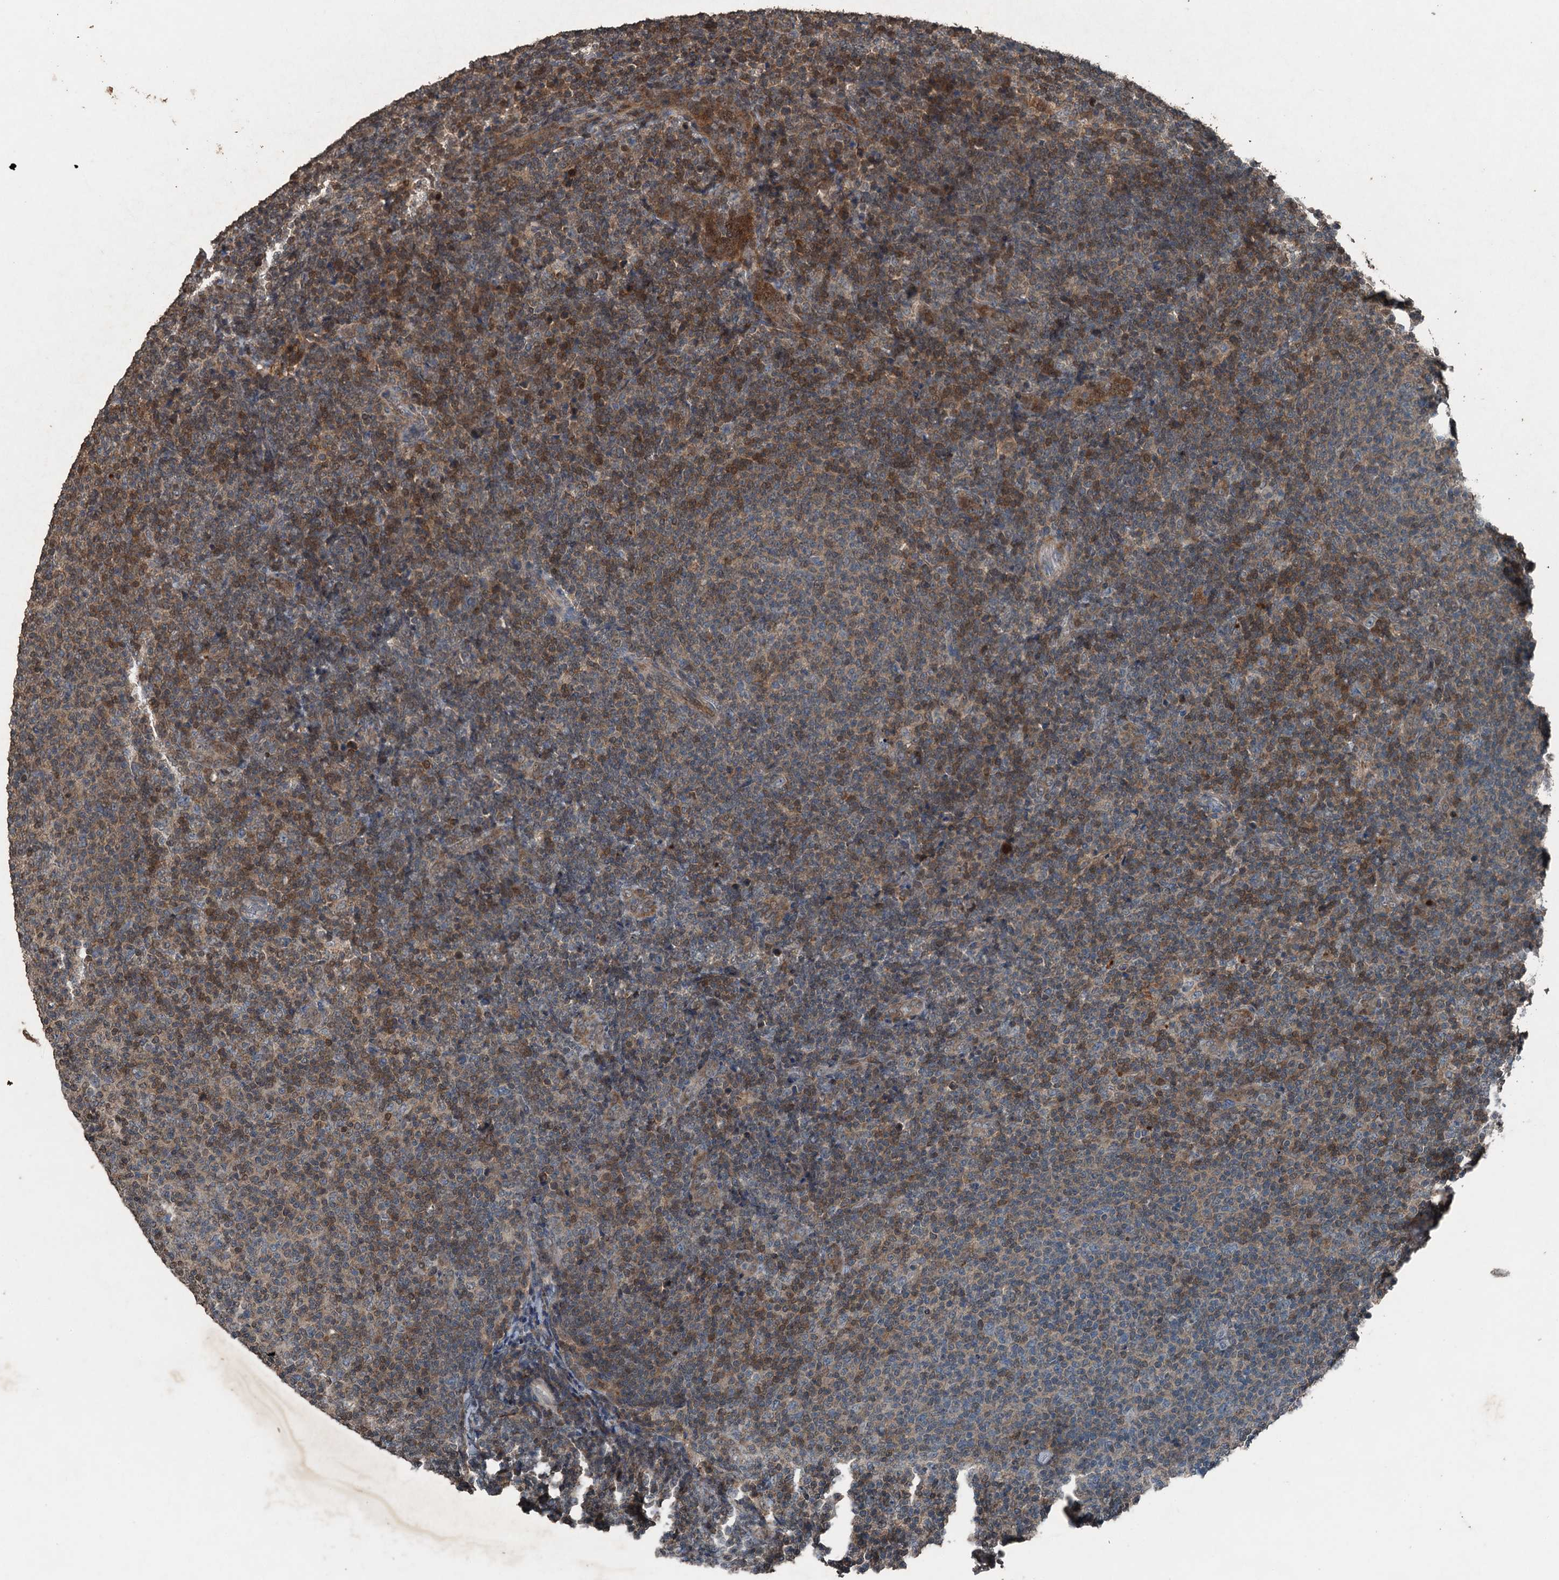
{"staining": {"intensity": "weak", "quantity": "<25%", "location": "cytoplasmic/membranous"}, "tissue": "lymphoma", "cell_type": "Tumor cells", "image_type": "cancer", "snomed": [{"axis": "morphology", "description": "Malignant lymphoma, non-Hodgkin's type, Low grade"}, {"axis": "topography", "description": "Lymph node"}], "caption": "Tumor cells show no significant protein positivity in malignant lymphoma, non-Hodgkin's type (low-grade).", "gene": "TCTN1", "patient": {"sex": "male", "age": 66}}